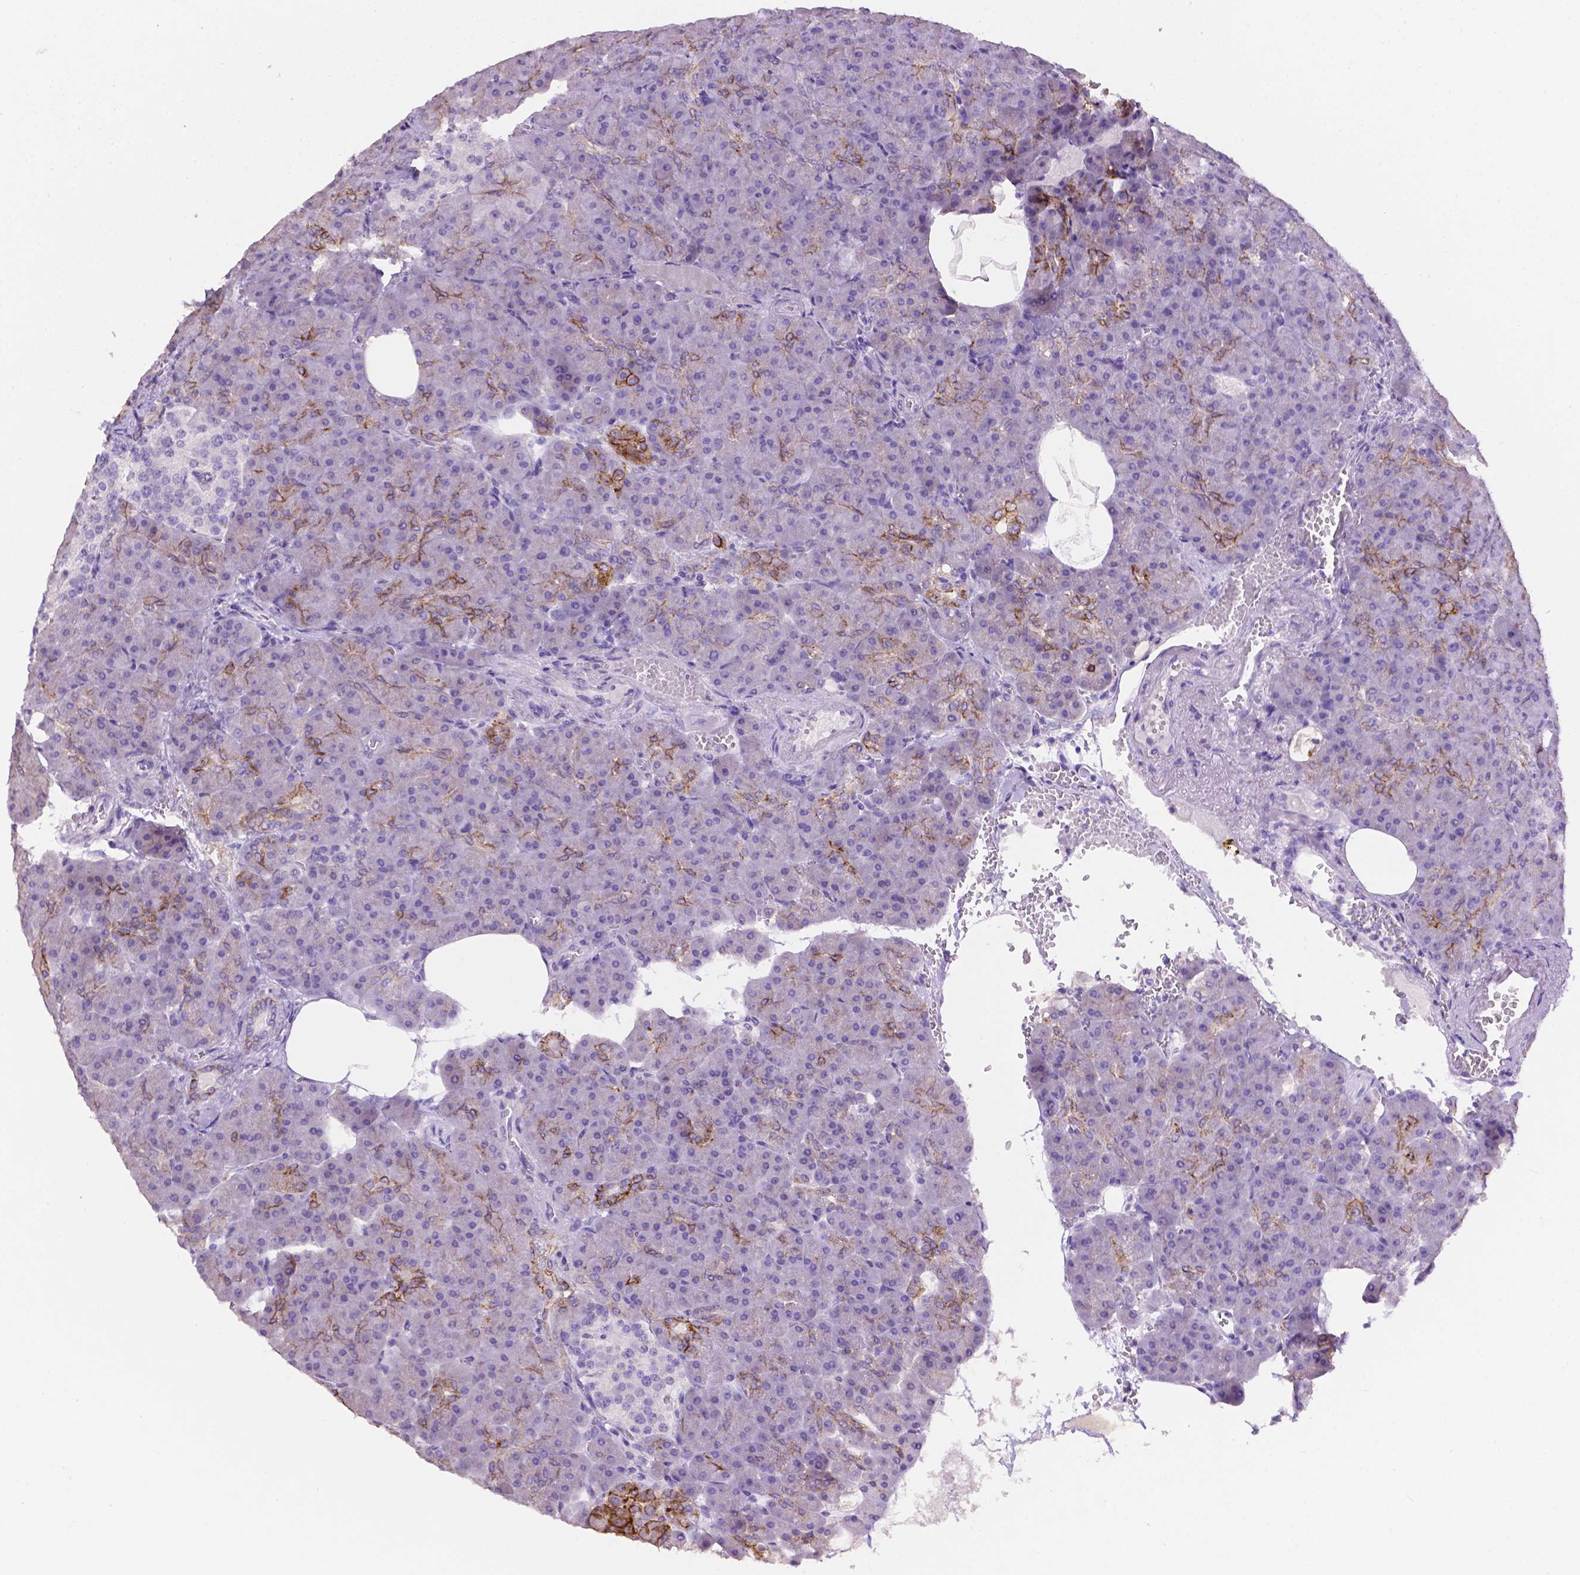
{"staining": {"intensity": "strong", "quantity": "<25%", "location": "cytoplasmic/membranous"}, "tissue": "pancreas", "cell_type": "Exocrine glandular cells", "image_type": "normal", "snomed": [{"axis": "morphology", "description": "Normal tissue, NOS"}, {"axis": "topography", "description": "Pancreas"}], "caption": "This is an image of immunohistochemistry staining of unremarkable pancreas, which shows strong expression in the cytoplasmic/membranous of exocrine glandular cells.", "gene": "TACSTD2", "patient": {"sex": "female", "age": 74}}